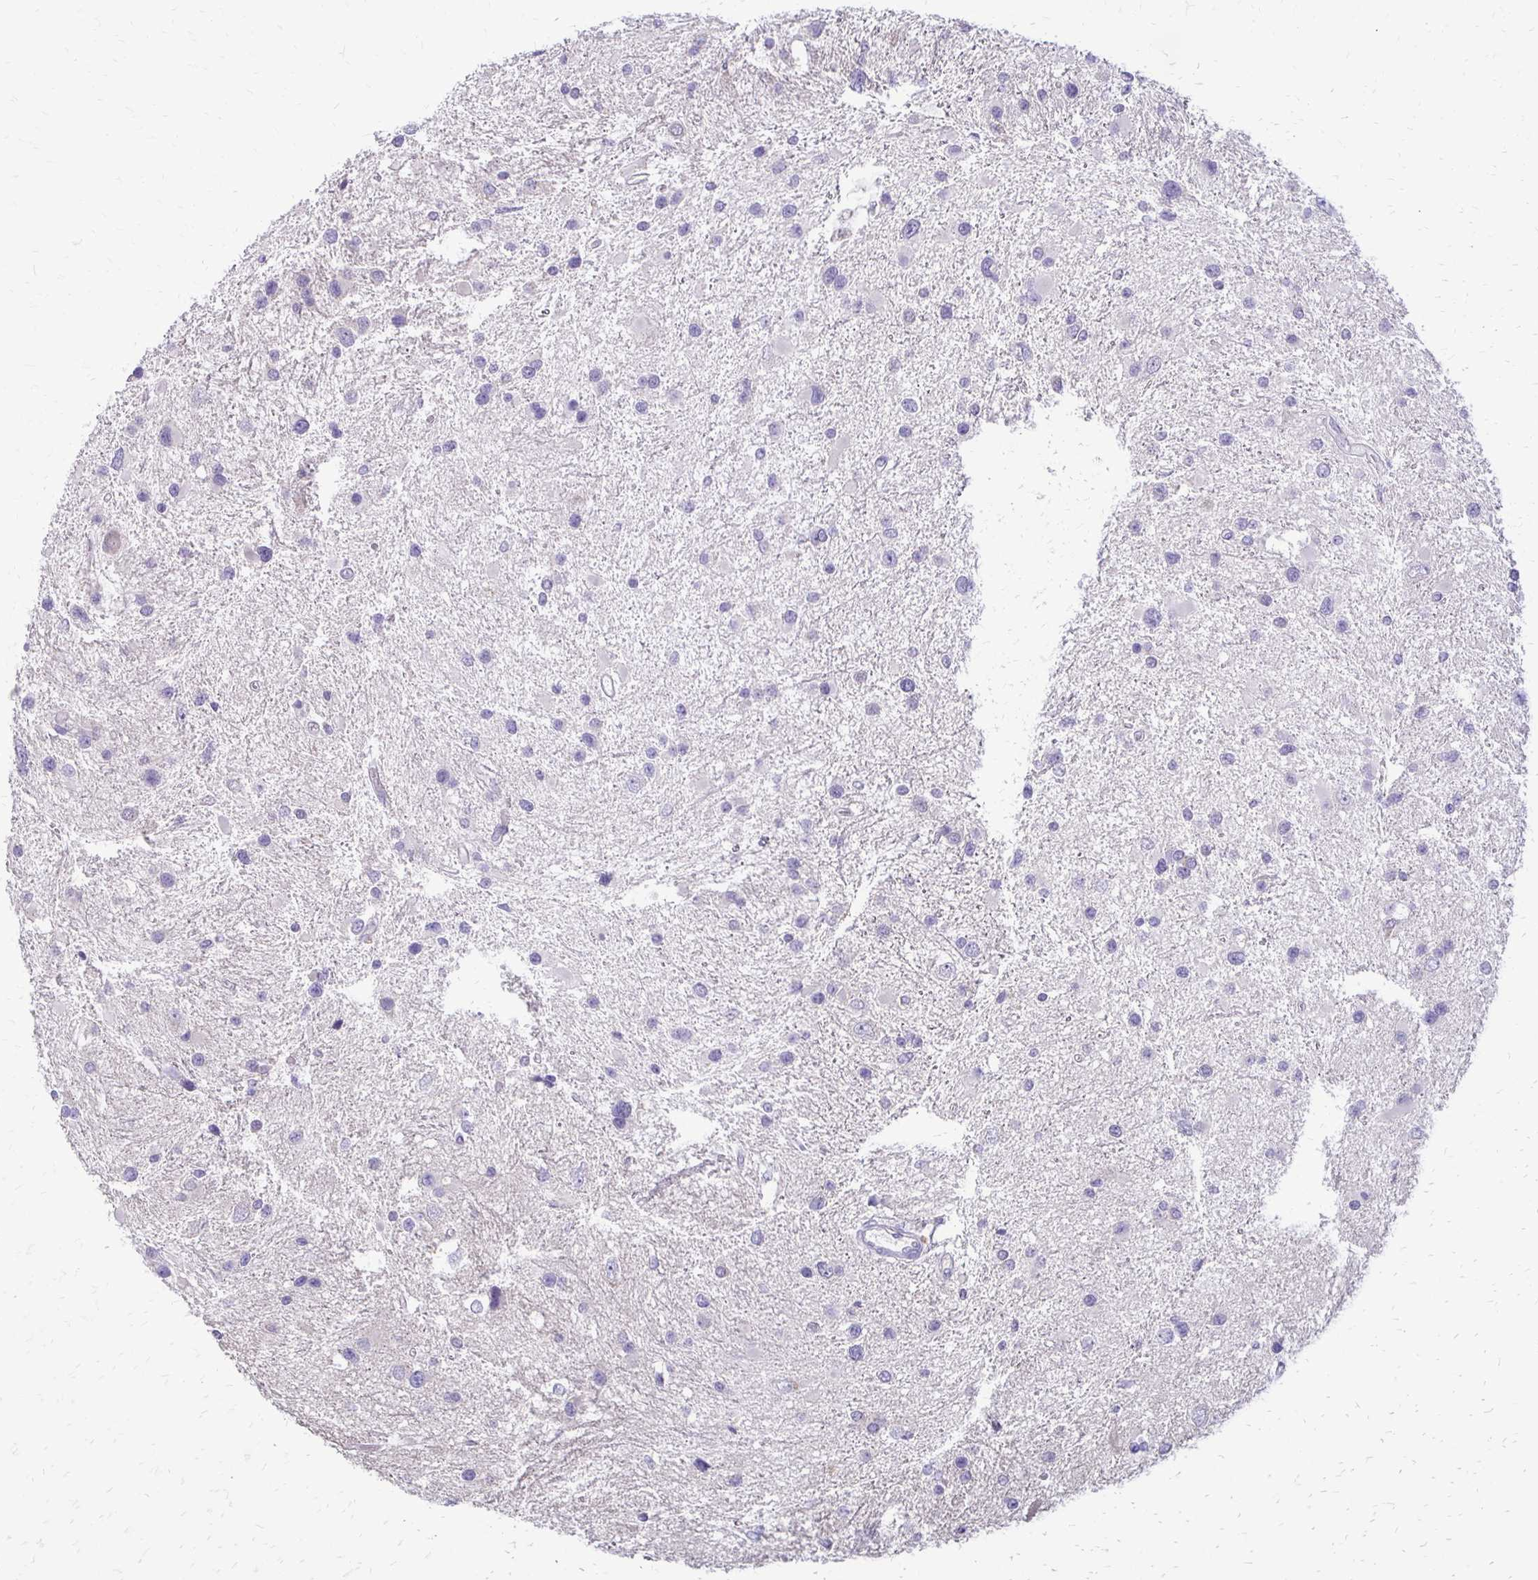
{"staining": {"intensity": "negative", "quantity": "none", "location": "none"}, "tissue": "glioma", "cell_type": "Tumor cells", "image_type": "cancer", "snomed": [{"axis": "morphology", "description": "Glioma, malignant, Low grade"}, {"axis": "topography", "description": "Brain"}], "caption": "Tumor cells are negative for brown protein staining in malignant glioma (low-grade).", "gene": "ALPG", "patient": {"sex": "female", "age": 32}}